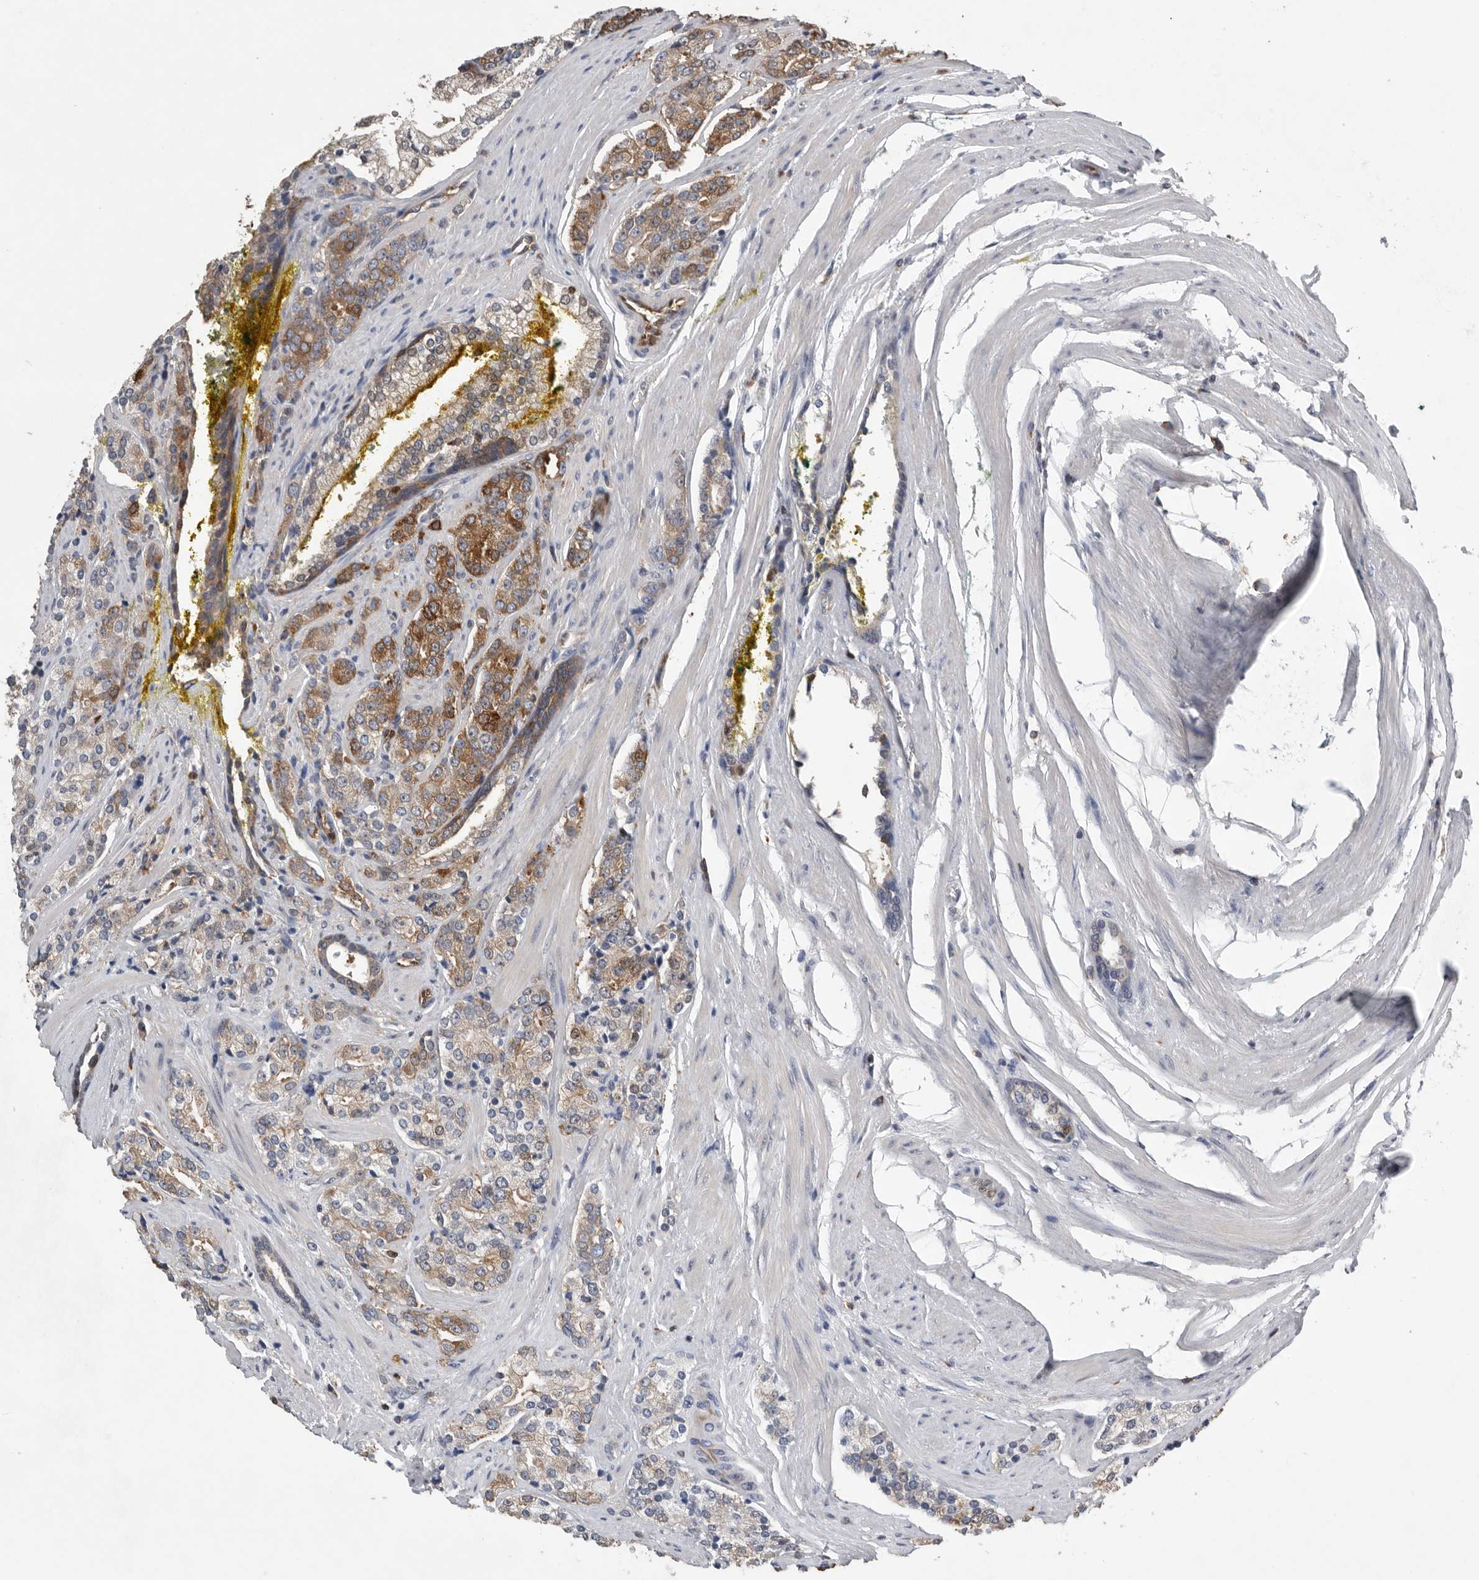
{"staining": {"intensity": "moderate", "quantity": ">75%", "location": "cytoplasmic/membranous"}, "tissue": "prostate cancer", "cell_type": "Tumor cells", "image_type": "cancer", "snomed": [{"axis": "morphology", "description": "Adenocarcinoma, High grade"}, {"axis": "topography", "description": "Prostate"}], "caption": "A medium amount of moderate cytoplasmic/membranous staining is appreciated in about >75% of tumor cells in prostate cancer (high-grade adenocarcinoma) tissue. The protein of interest is stained brown, and the nuclei are stained in blue (DAB (3,3'-diaminobenzidine) IHC with brightfield microscopy, high magnification).", "gene": "PDCD4", "patient": {"sex": "male", "age": 71}}